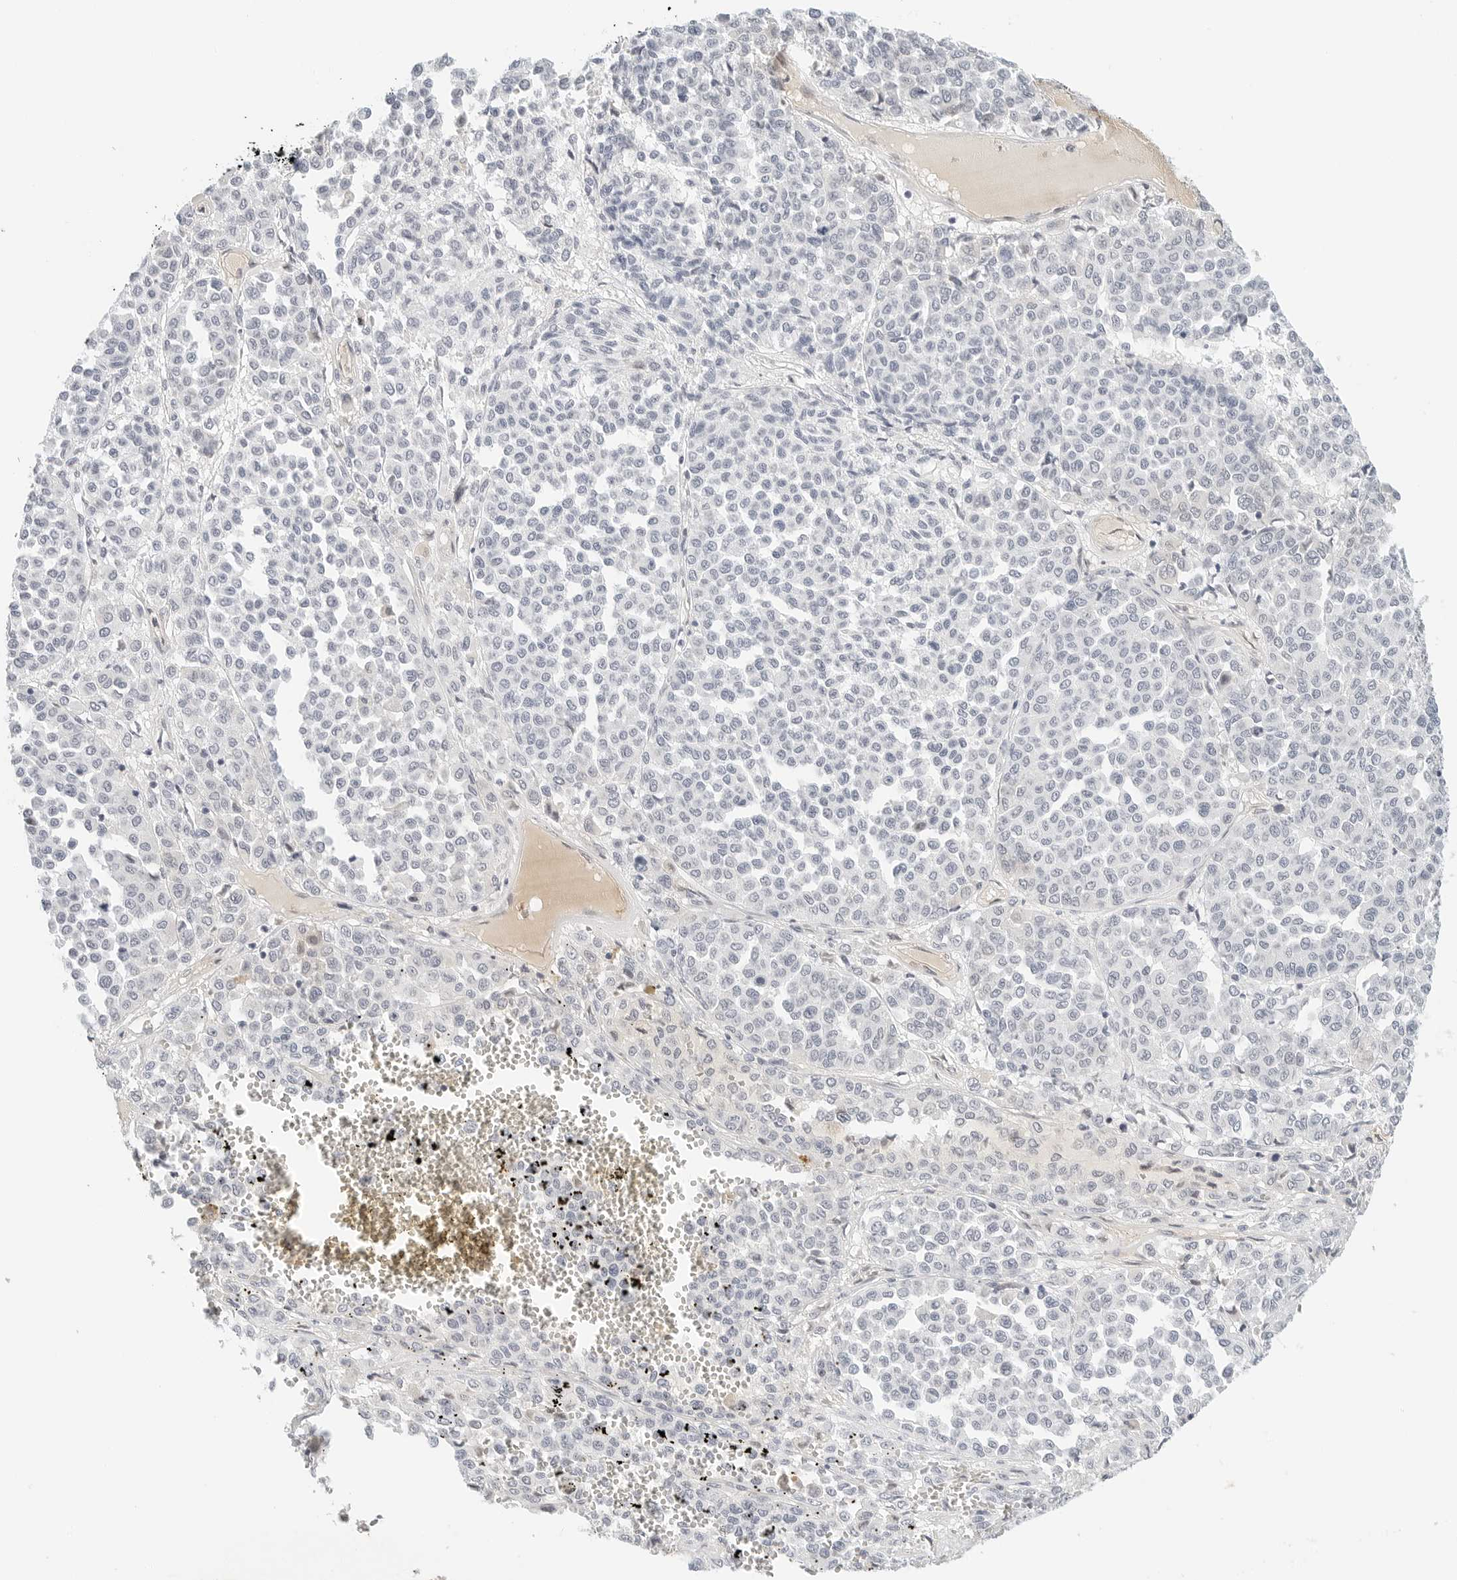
{"staining": {"intensity": "negative", "quantity": "none", "location": "none"}, "tissue": "melanoma", "cell_type": "Tumor cells", "image_type": "cancer", "snomed": [{"axis": "morphology", "description": "Malignant melanoma, Metastatic site"}, {"axis": "topography", "description": "Pancreas"}], "caption": "DAB (3,3'-diaminobenzidine) immunohistochemical staining of melanoma demonstrates no significant positivity in tumor cells.", "gene": "PKDCC", "patient": {"sex": "female", "age": 30}}